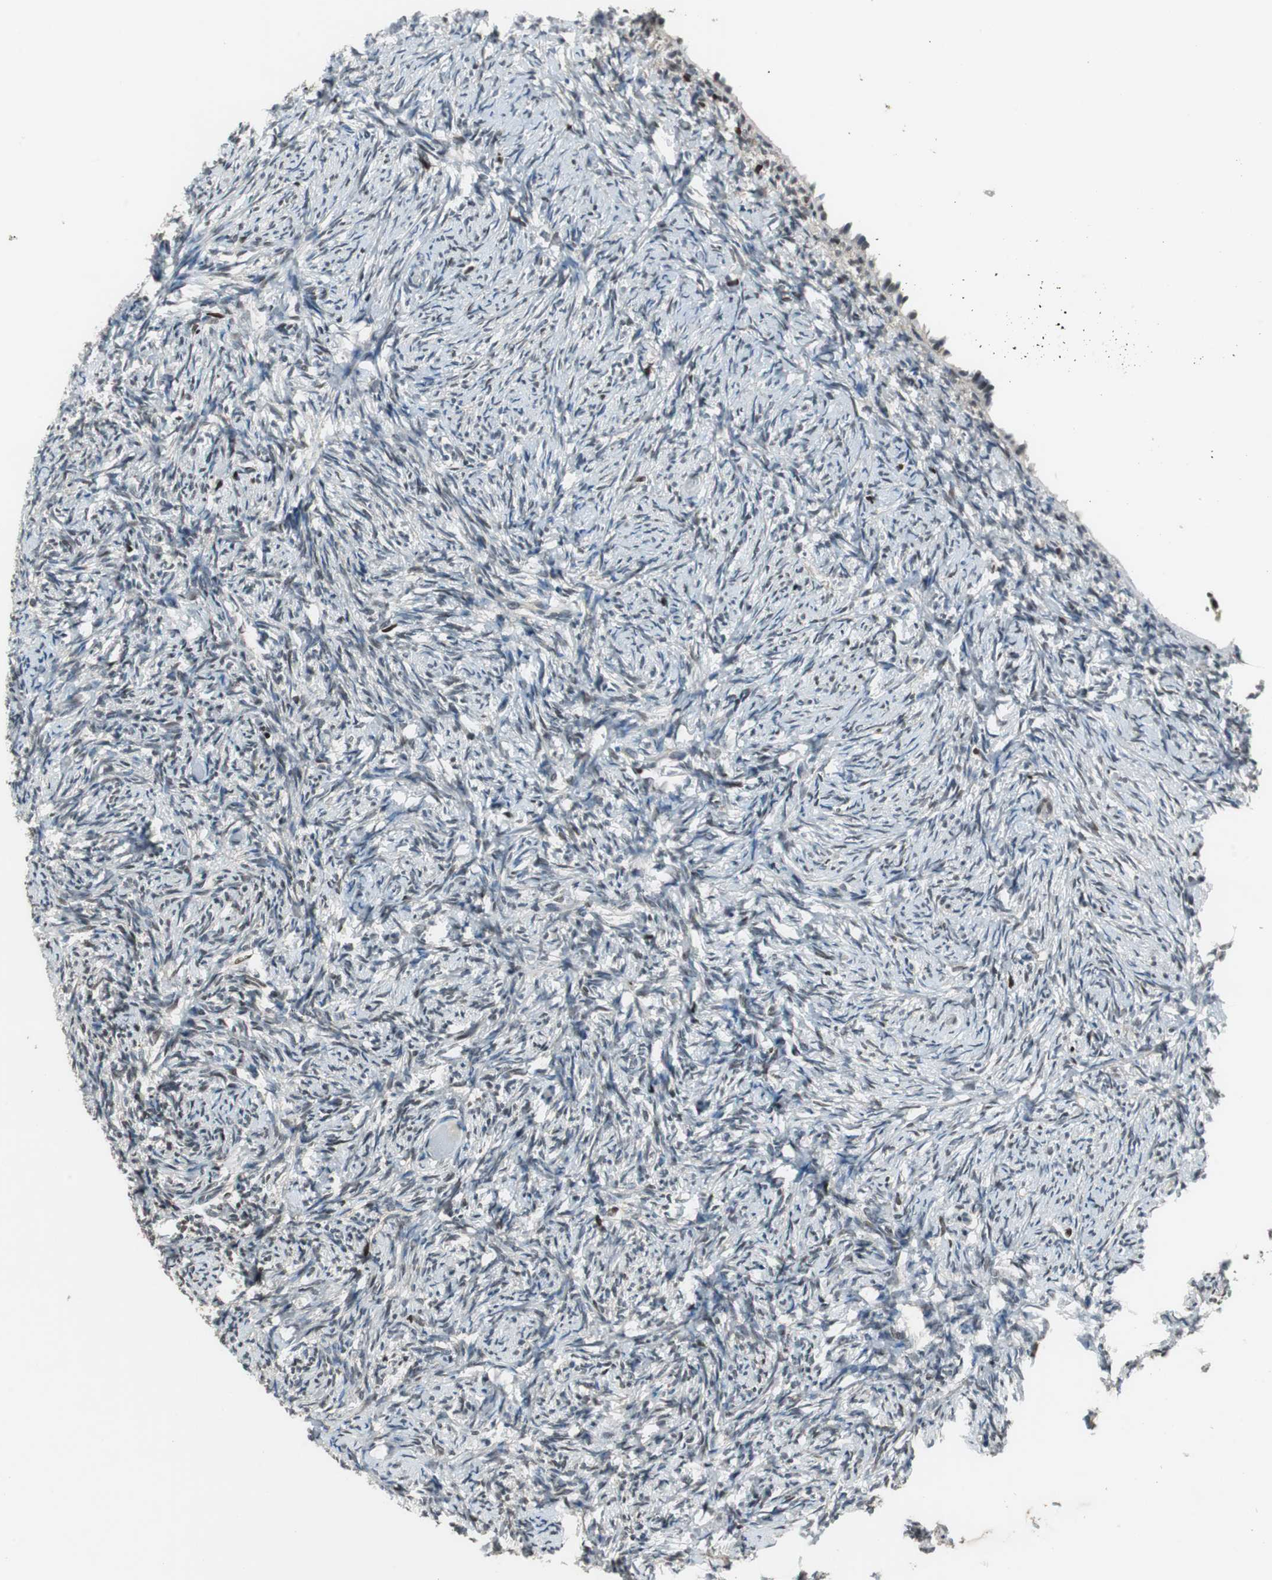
{"staining": {"intensity": "weak", "quantity": "<25%", "location": "nuclear"}, "tissue": "ovary", "cell_type": "Follicle cells", "image_type": "normal", "snomed": [{"axis": "morphology", "description": "Normal tissue, NOS"}, {"axis": "topography", "description": "Ovary"}], "caption": "Human ovary stained for a protein using immunohistochemistry (IHC) shows no positivity in follicle cells.", "gene": "MAFB", "patient": {"sex": "female", "age": 60}}